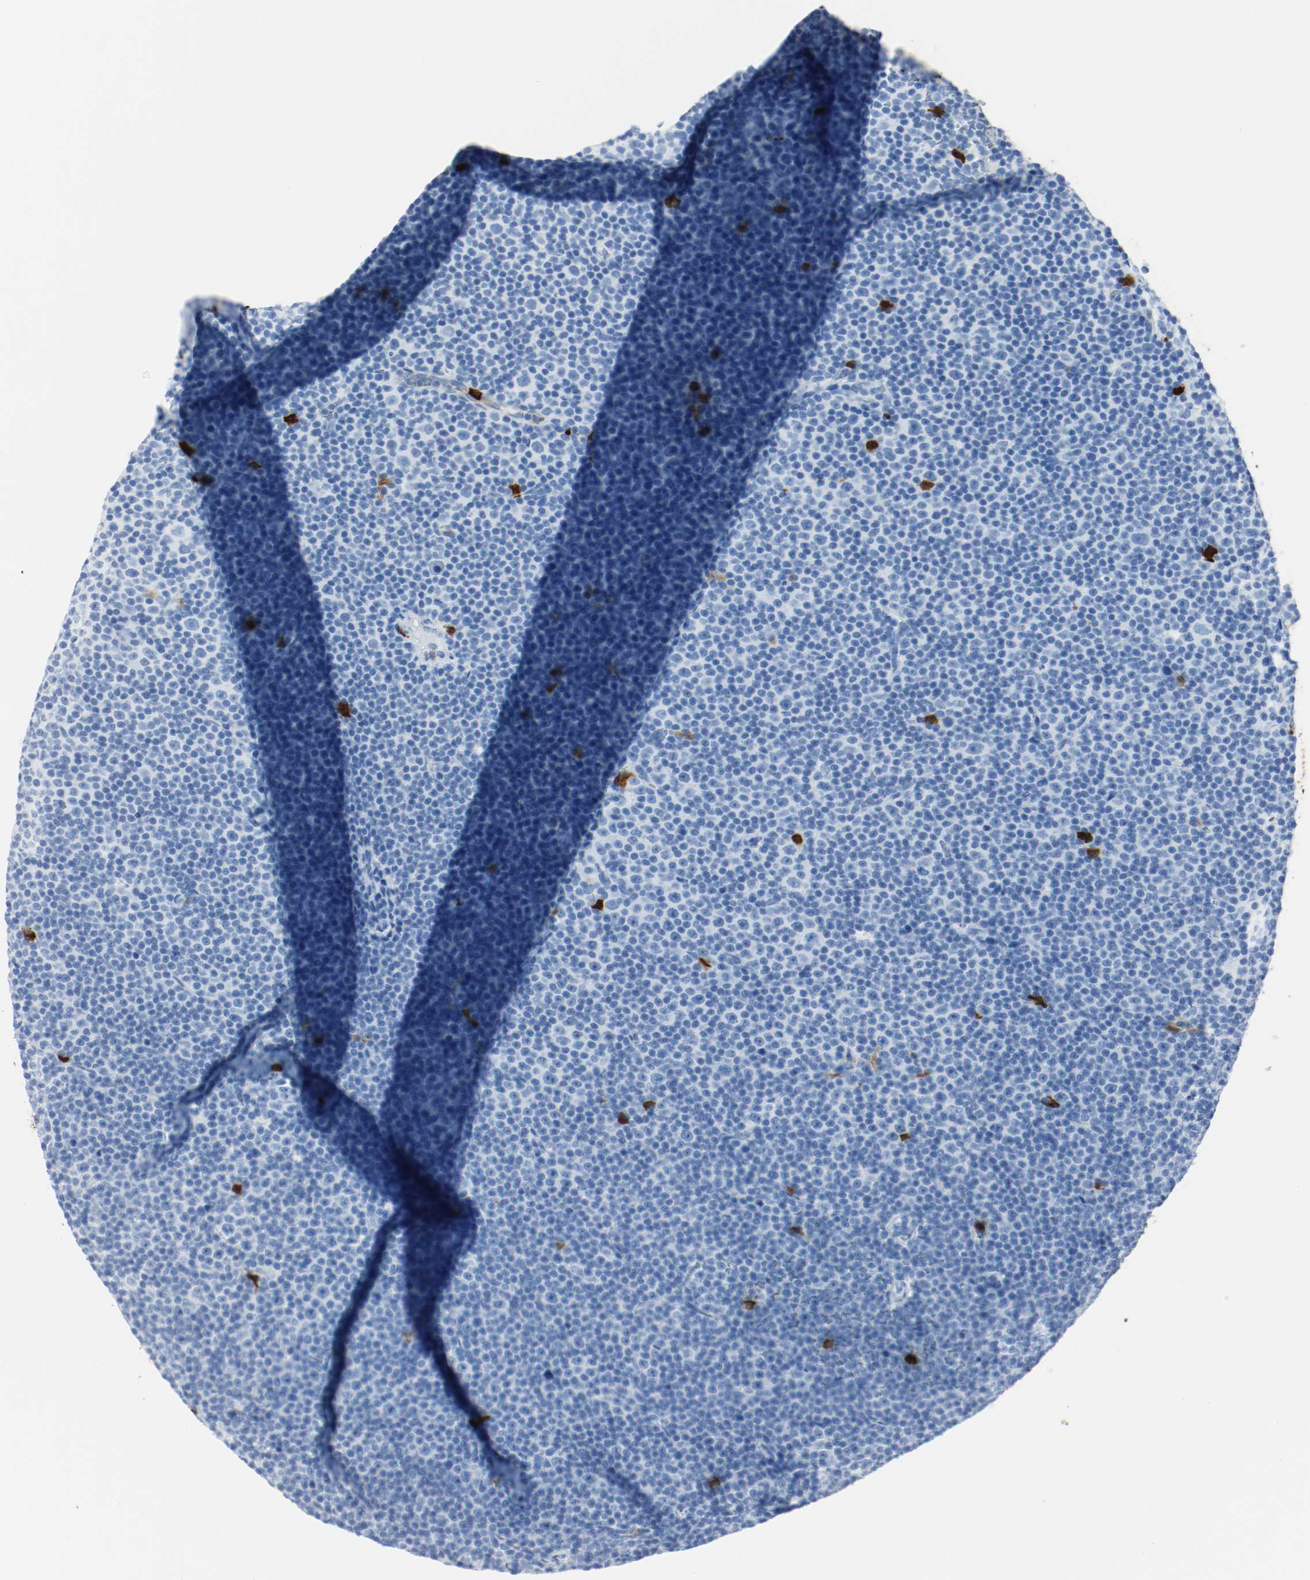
{"staining": {"intensity": "negative", "quantity": "none", "location": "none"}, "tissue": "lymphoma", "cell_type": "Tumor cells", "image_type": "cancer", "snomed": [{"axis": "morphology", "description": "Malignant lymphoma, non-Hodgkin's type, Low grade"}, {"axis": "topography", "description": "Lymph node"}], "caption": "A high-resolution histopathology image shows immunohistochemistry staining of malignant lymphoma, non-Hodgkin's type (low-grade), which exhibits no significant positivity in tumor cells.", "gene": "S100A9", "patient": {"sex": "female", "age": 67}}